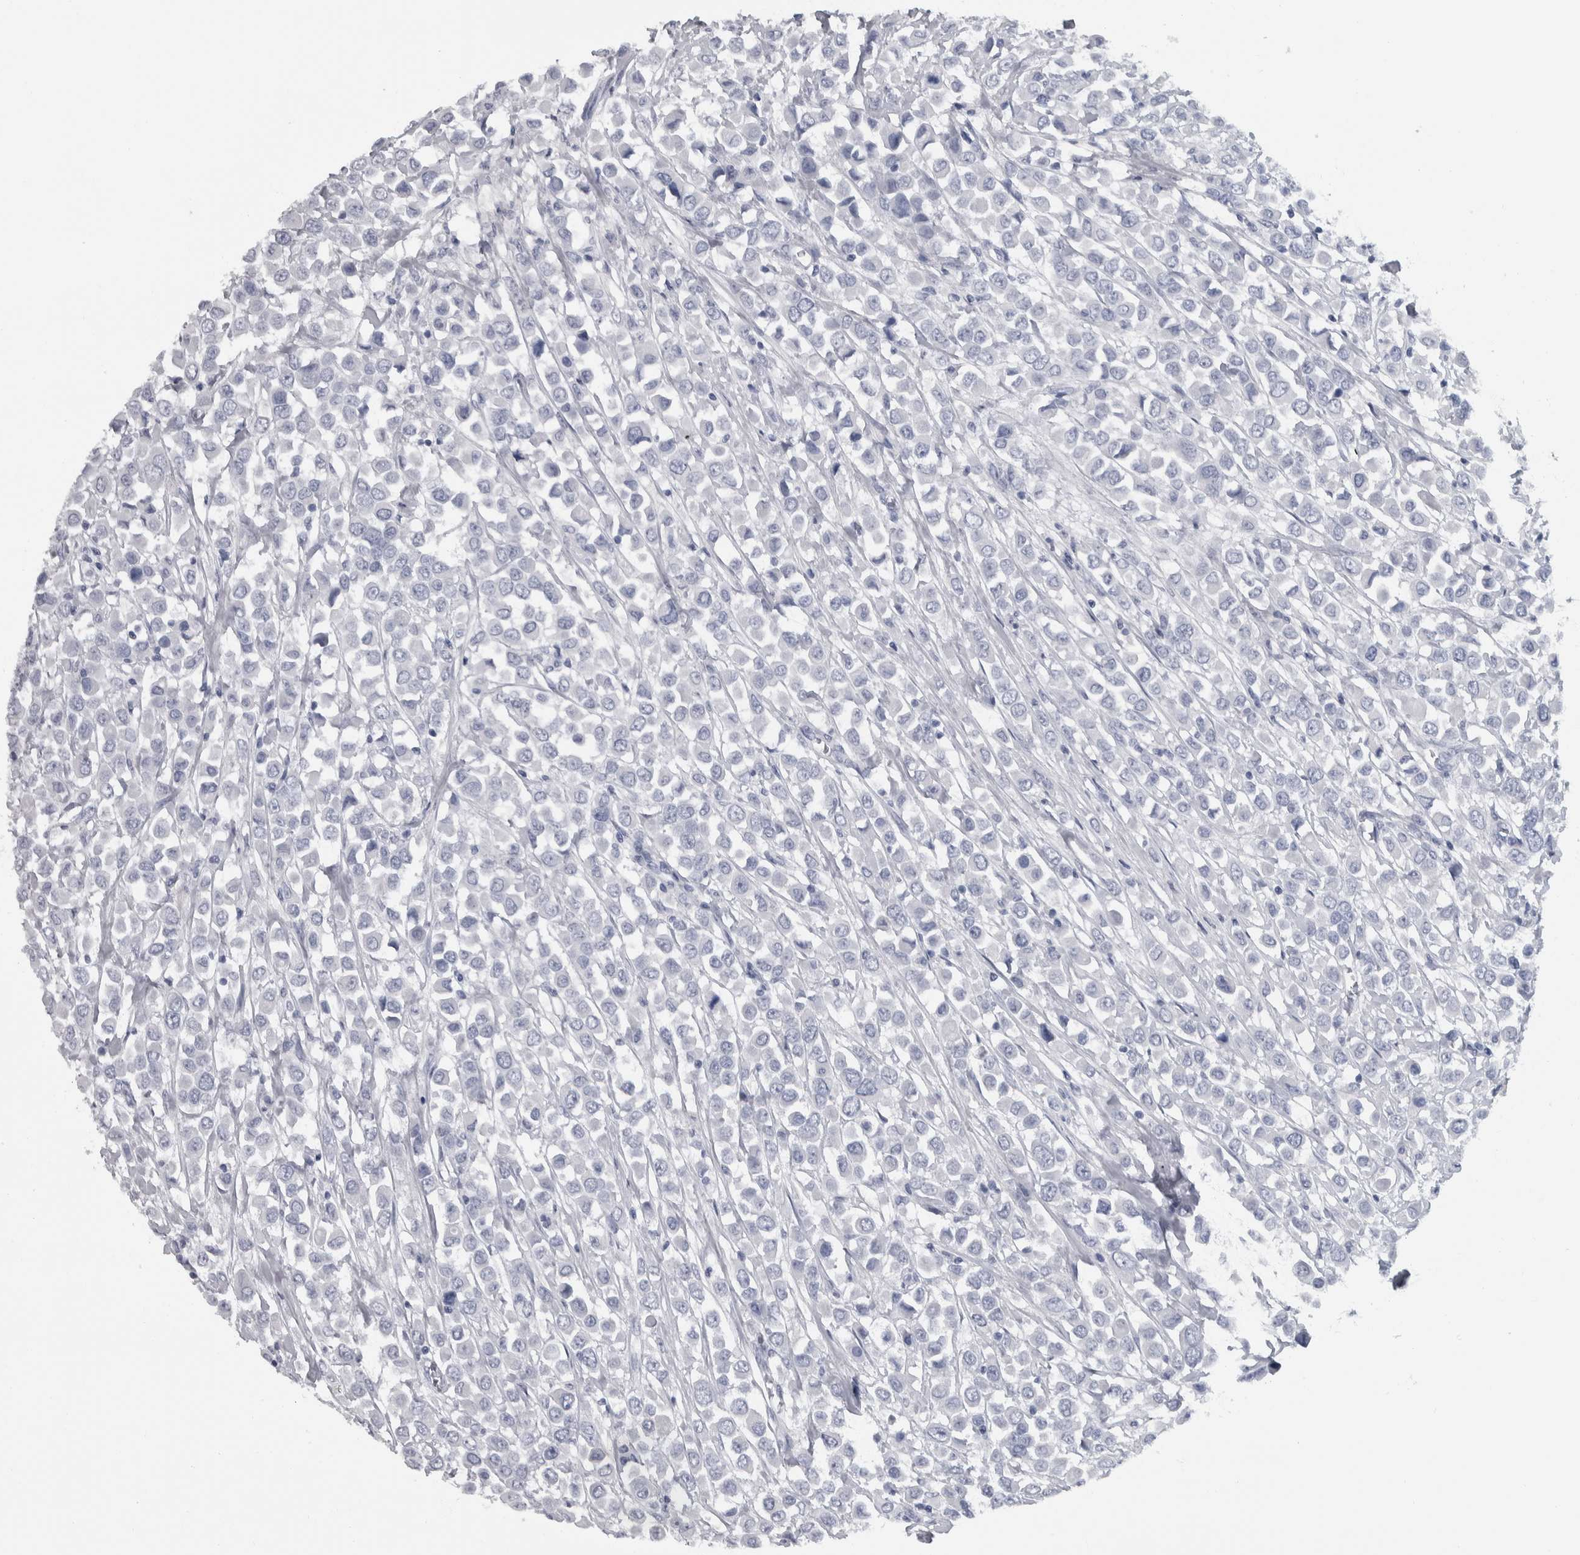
{"staining": {"intensity": "negative", "quantity": "none", "location": "none"}, "tissue": "breast cancer", "cell_type": "Tumor cells", "image_type": "cancer", "snomed": [{"axis": "morphology", "description": "Duct carcinoma"}, {"axis": "topography", "description": "Breast"}], "caption": "Immunohistochemistry (IHC) micrograph of human breast intraductal carcinoma stained for a protein (brown), which shows no expression in tumor cells.", "gene": "CDH17", "patient": {"sex": "female", "age": 61}}